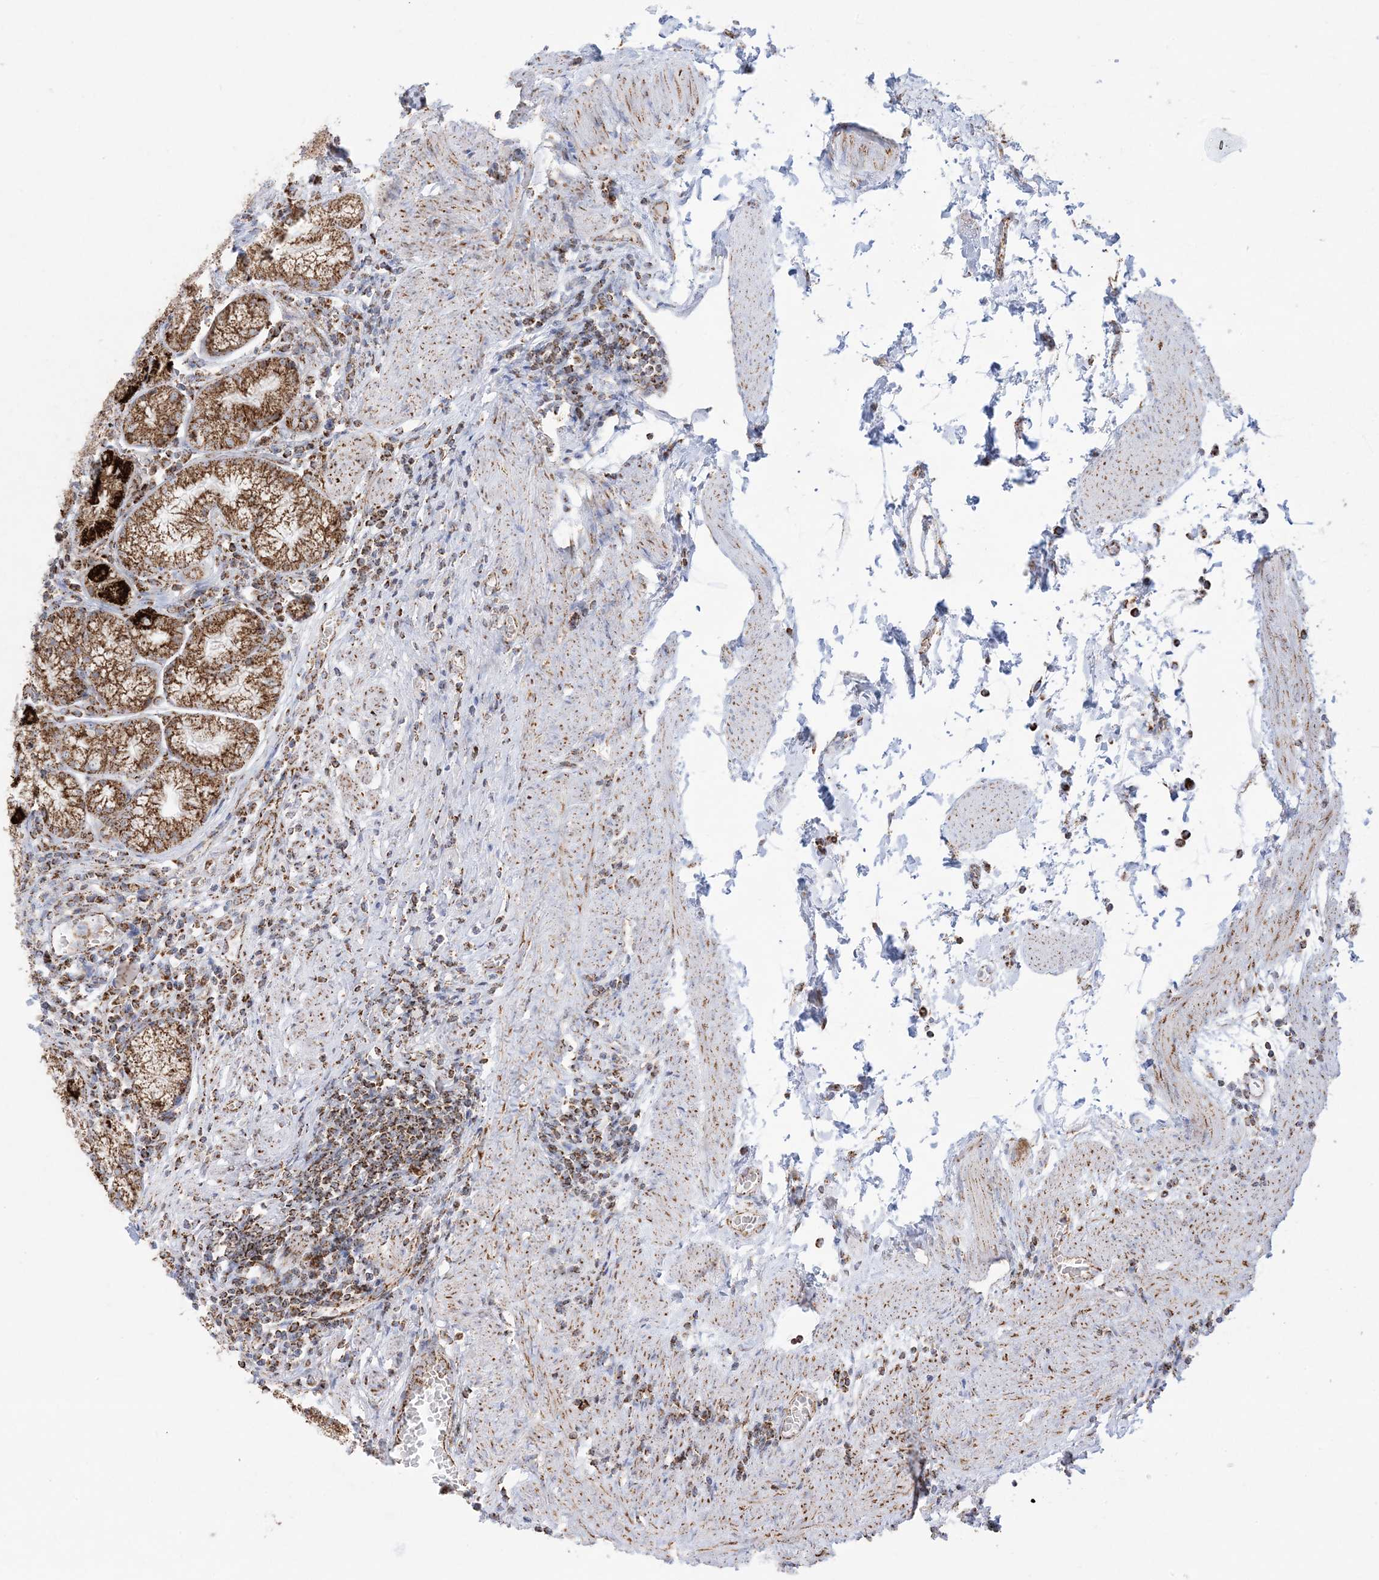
{"staining": {"intensity": "strong", "quantity": ">75%", "location": "cytoplasmic/membranous"}, "tissue": "stomach", "cell_type": "Glandular cells", "image_type": "normal", "snomed": [{"axis": "morphology", "description": "Normal tissue, NOS"}, {"axis": "topography", "description": "Stomach"}], "caption": "Strong cytoplasmic/membranous positivity is appreciated in about >75% of glandular cells in unremarkable stomach.", "gene": "MRPS36", "patient": {"sex": "male", "age": 55}}